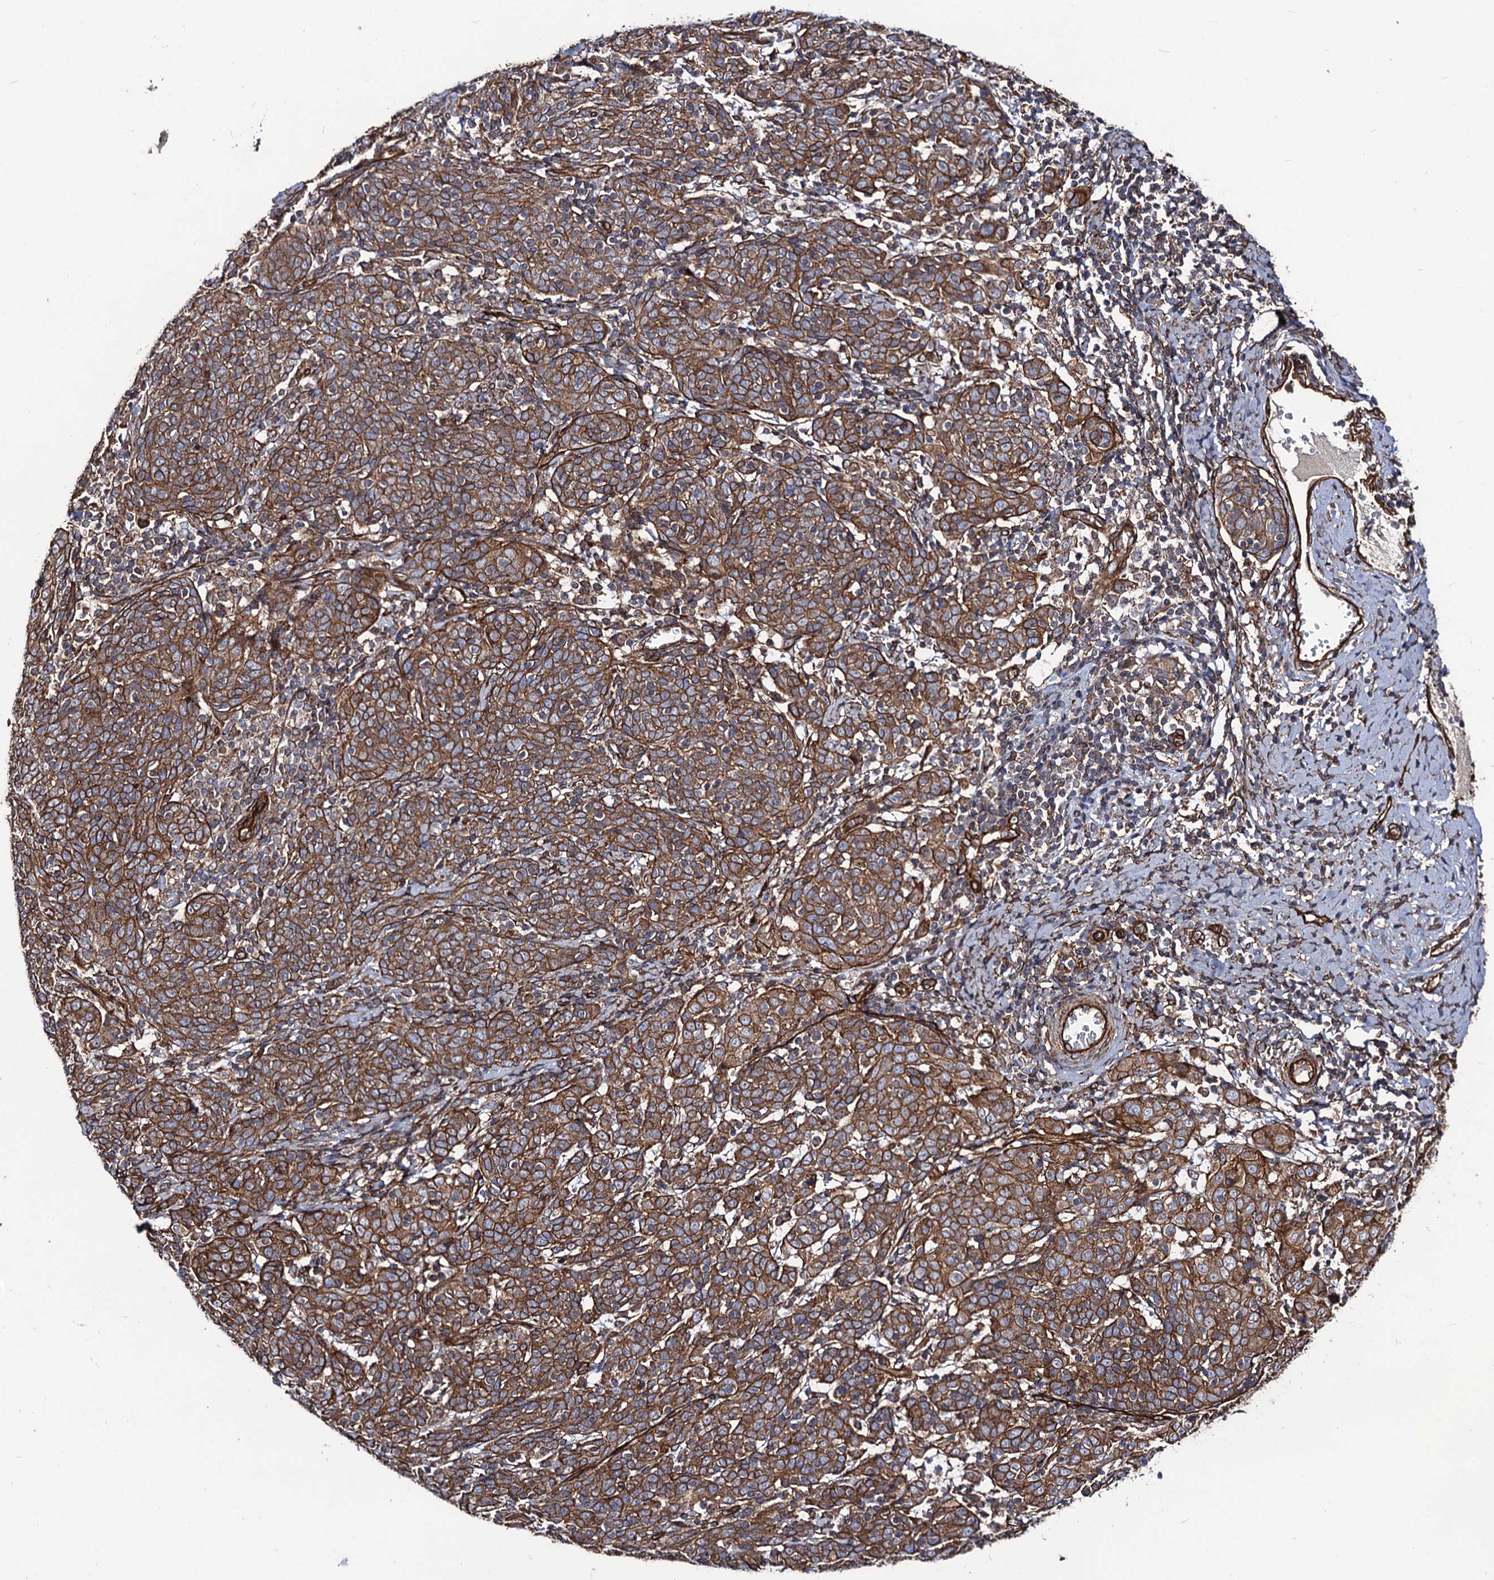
{"staining": {"intensity": "strong", "quantity": ">75%", "location": "cytoplasmic/membranous"}, "tissue": "cervical cancer", "cell_type": "Tumor cells", "image_type": "cancer", "snomed": [{"axis": "morphology", "description": "Squamous cell carcinoma, NOS"}, {"axis": "topography", "description": "Cervix"}], "caption": "DAB (3,3'-diaminobenzidine) immunohistochemical staining of human cervical squamous cell carcinoma exhibits strong cytoplasmic/membranous protein staining in about >75% of tumor cells.", "gene": "CIP2A", "patient": {"sex": "female", "age": 67}}